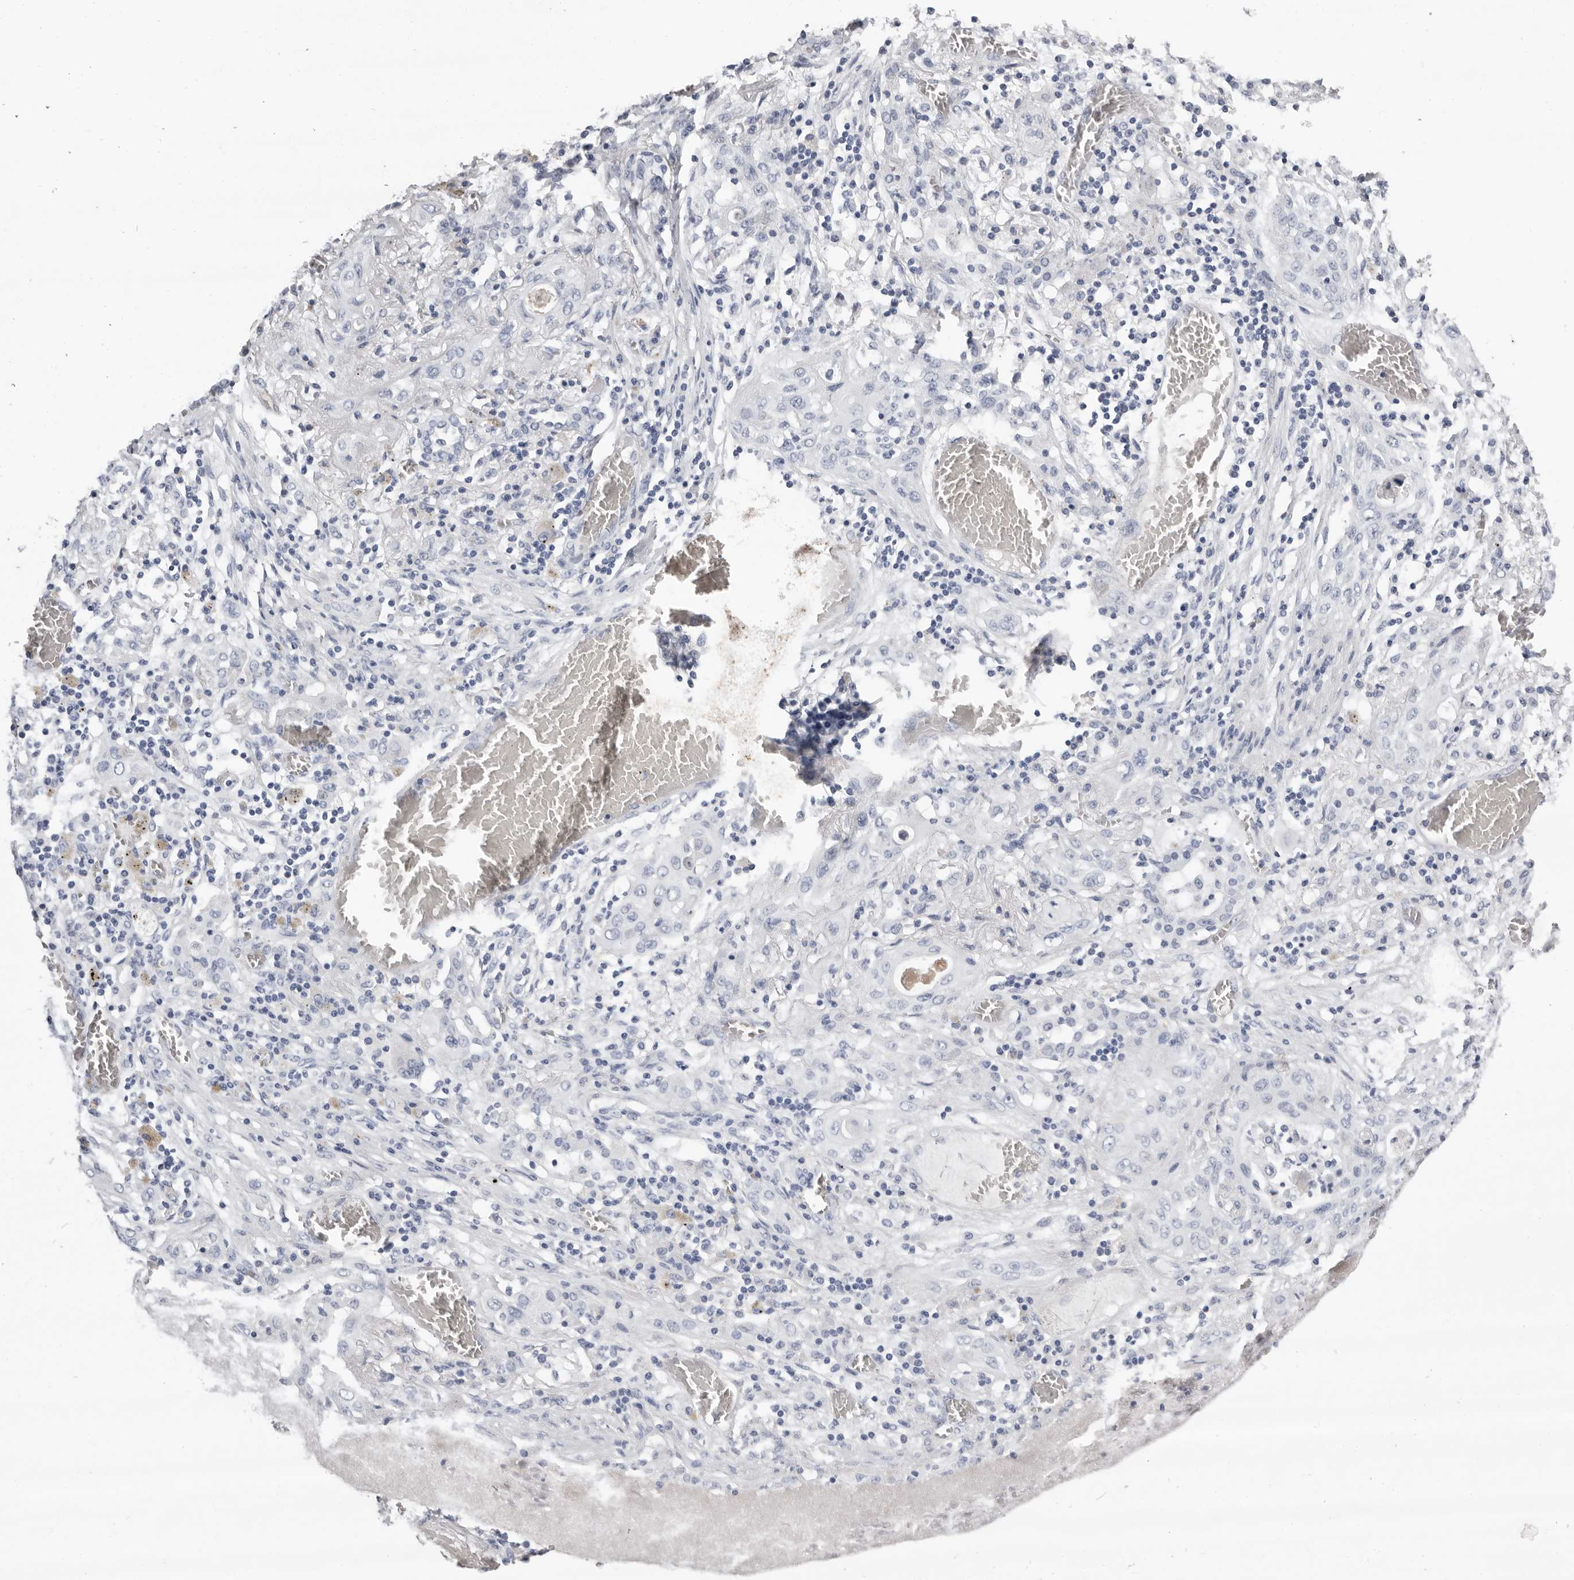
{"staining": {"intensity": "negative", "quantity": "none", "location": "none"}, "tissue": "lung cancer", "cell_type": "Tumor cells", "image_type": "cancer", "snomed": [{"axis": "morphology", "description": "Squamous cell carcinoma, NOS"}, {"axis": "topography", "description": "Lung"}], "caption": "Image shows no significant protein expression in tumor cells of squamous cell carcinoma (lung). (DAB IHC, high magnification).", "gene": "LPO", "patient": {"sex": "female", "age": 47}}